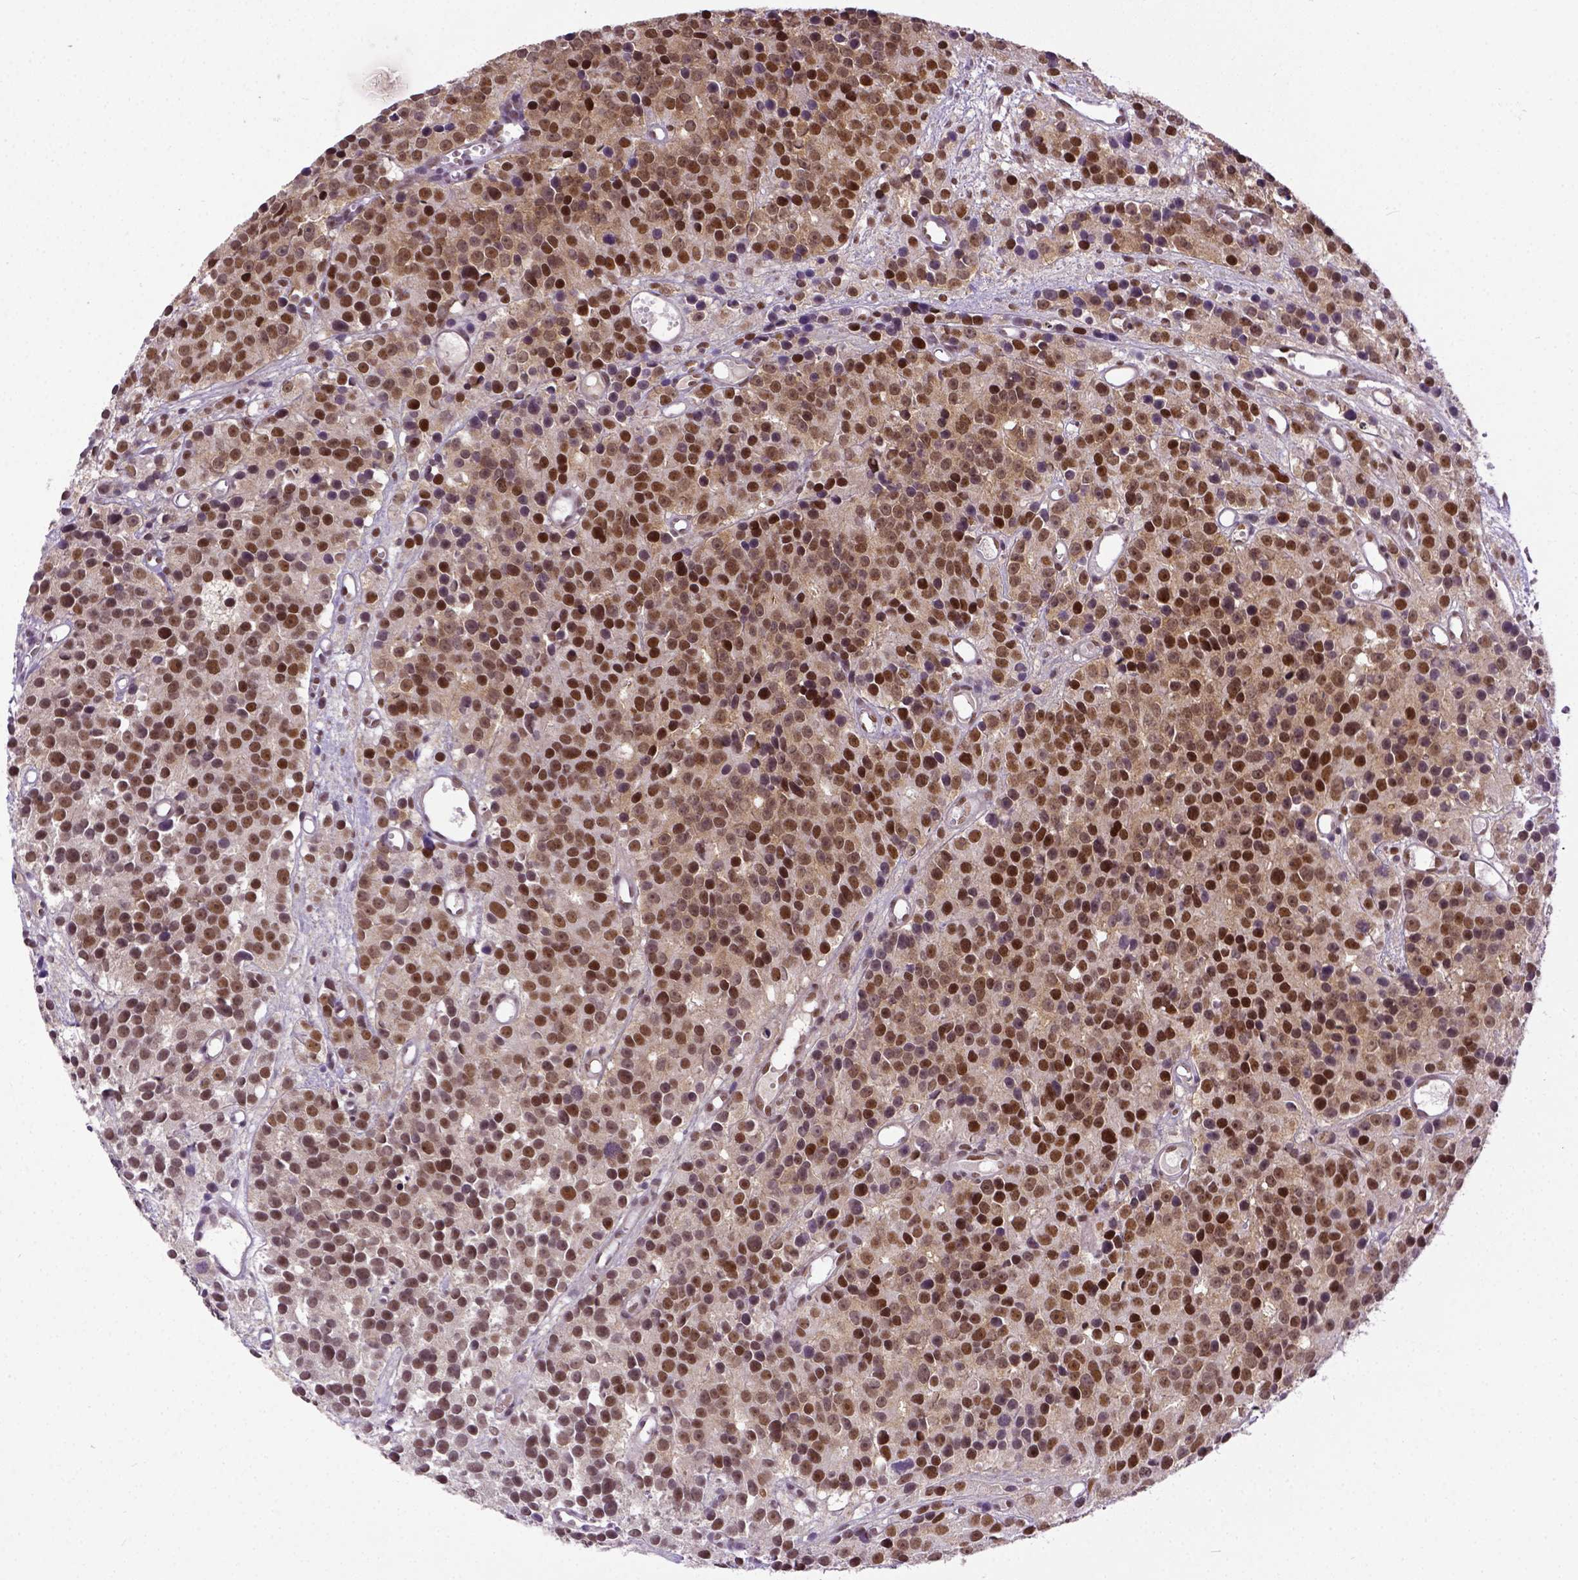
{"staining": {"intensity": "moderate", "quantity": ">75%", "location": "nuclear"}, "tissue": "prostate cancer", "cell_type": "Tumor cells", "image_type": "cancer", "snomed": [{"axis": "morphology", "description": "Adenocarcinoma, High grade"}, {"axis": "topography", "description": "Prostate"}], "caption": "A brown stain highlights moderate nuclear expression of a protein in human prostate cancer (adenocarcinoma (high-grade)) tumor cells. The protein is shown in brown color, while the nuclei are stained blue.", "gene": "ERCC1", "patient": {"sex": "male", "age": 77}}